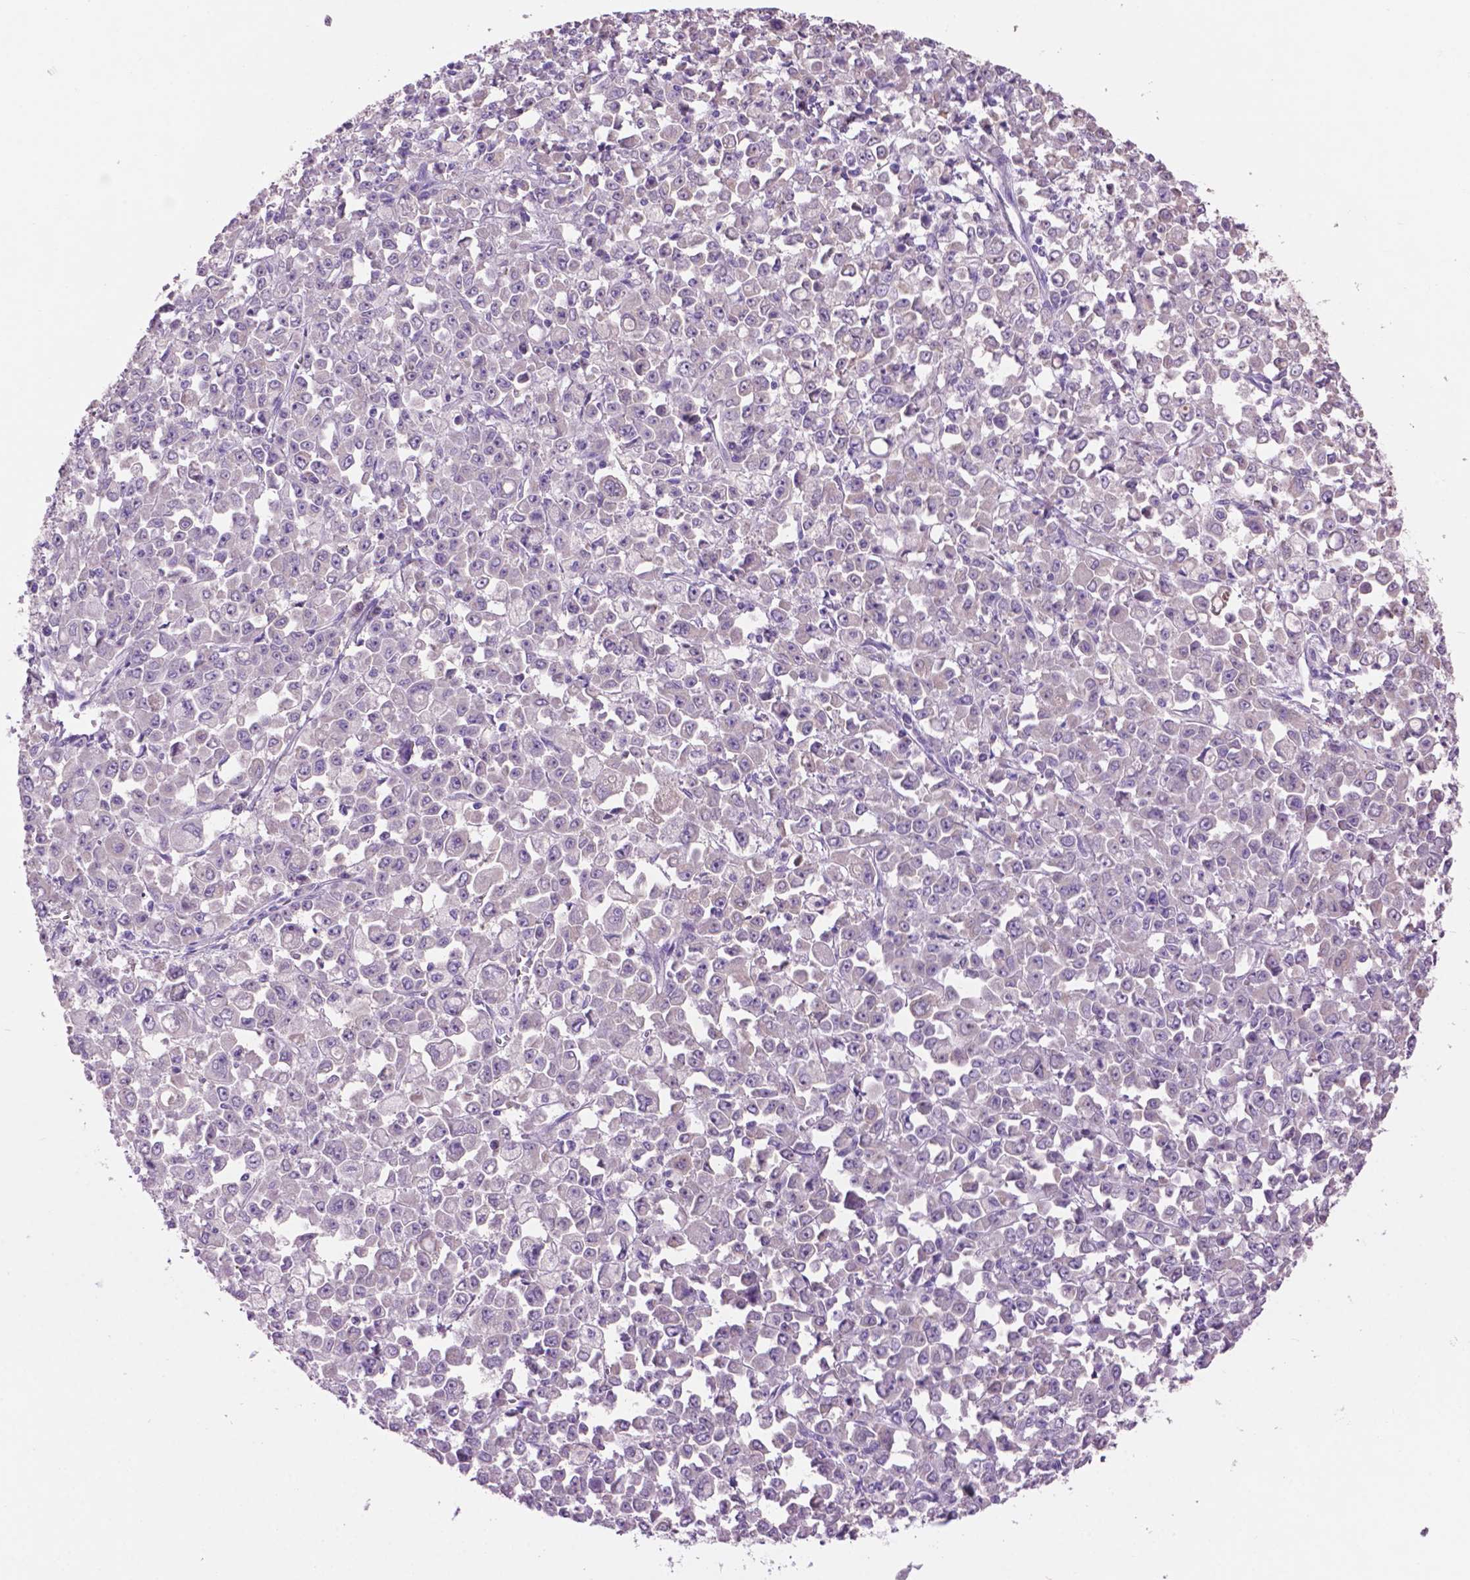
{"staining": {"intensity": "negative", "quantity": "none", "location": "none"}, "tissue": "stomach cancer", "cell_type": "Tumor cells", "image_type": "cancer", "snomed": [{"axis": "morphology", "description": "Adenocarcinoma, NOS"}, {"axis": "topography", "description": "Stomach, upper"}], "caption": "Immunohistochemical staining of stomach cancer shows no significant expression in tumor cells.", "gene": "CRYBA4", "patient": {"sex": "male", "age": 70}}